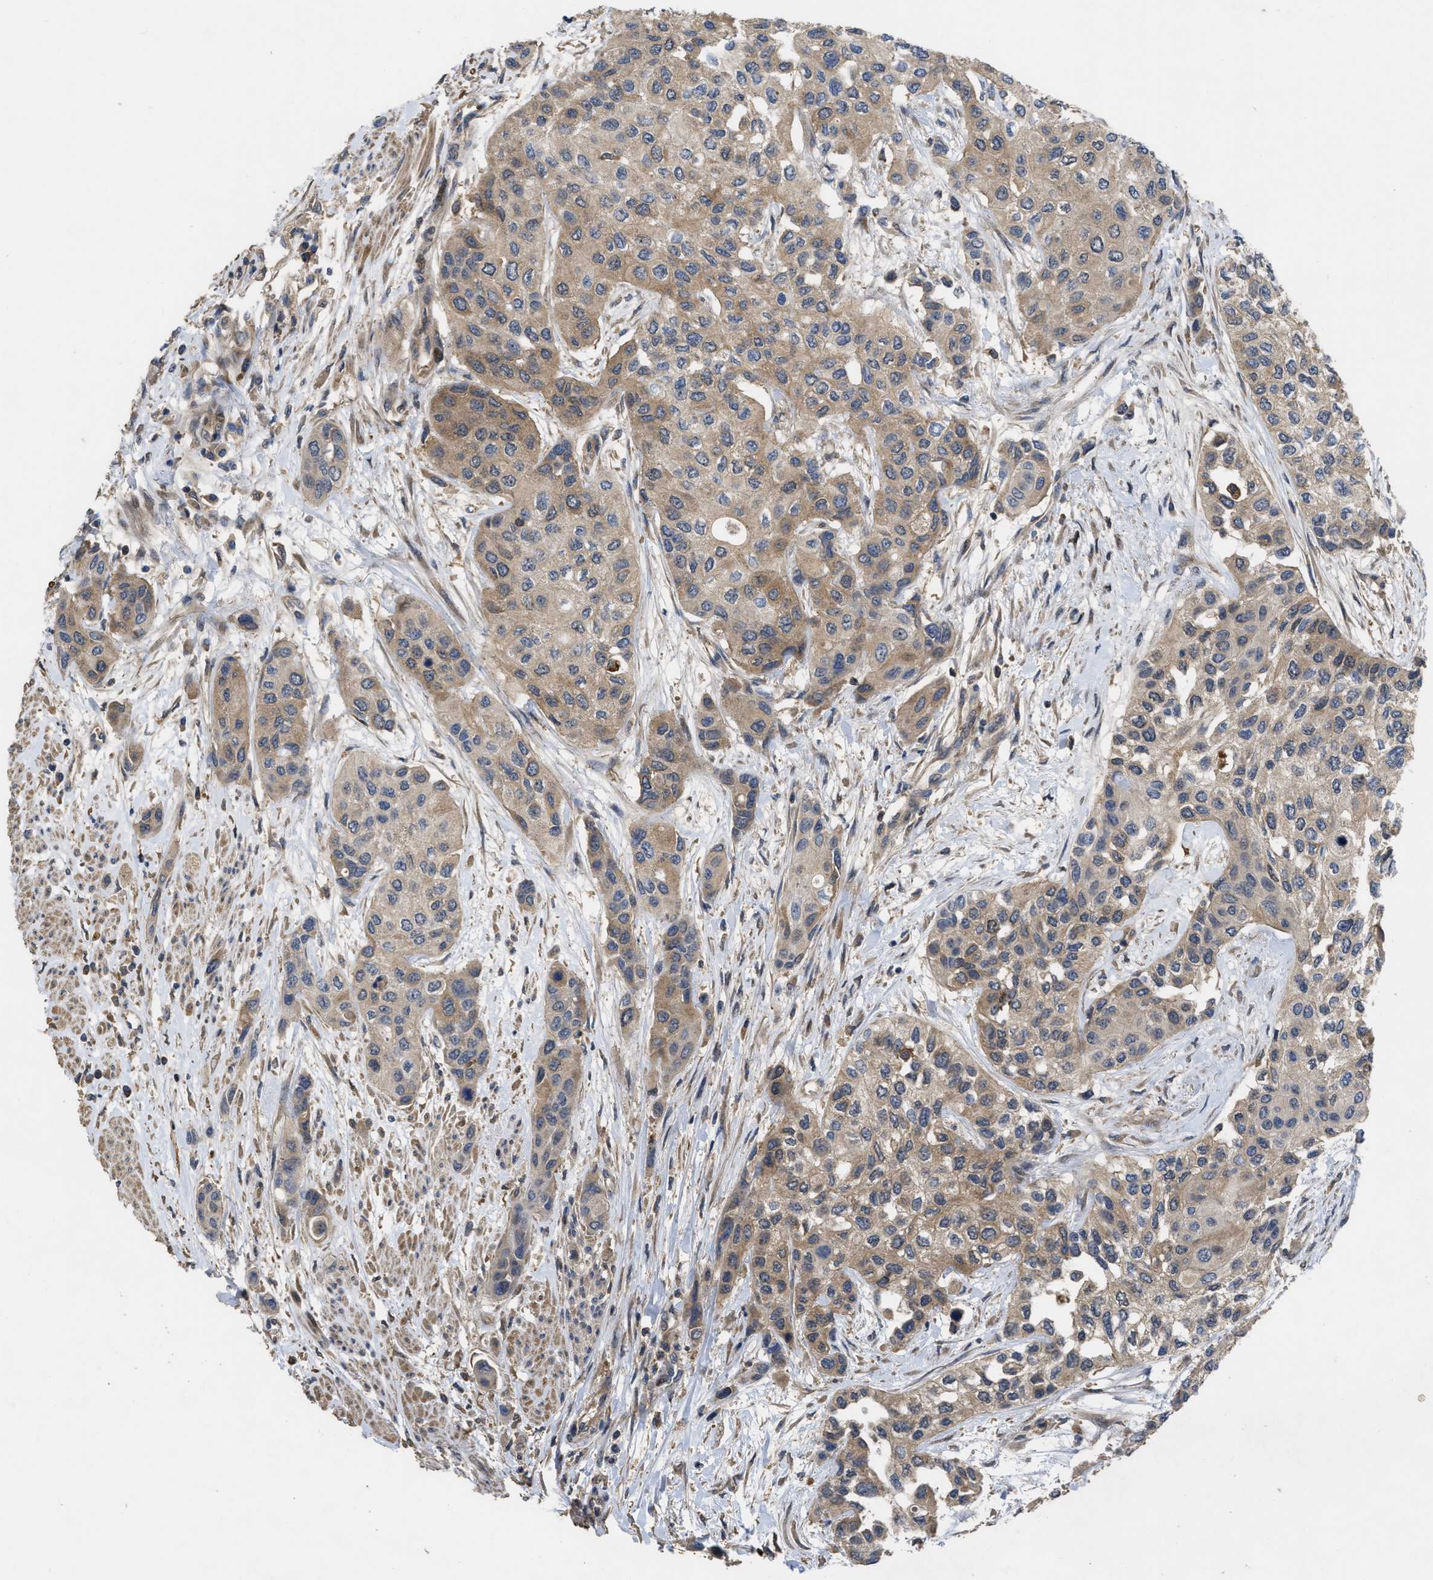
{"staining": {"intensity": "moderate", "quantity": ">75%", "location": "cytoplasmic/membranous"}, "tissue": "urothelial cancer", "cell_type": "Tumor cells", "image_type": "cancer", "snomed": [{"axis": "morphology", "description": "Urothelial carcinoma, High grade"}, {"axis": "topography", "description": "Urinary bladder"}], "caption": "Urothelial cancer stained for a protein exhibits moderate cytoplasmic/membranous positivity in tumor cells.", "gene": "CBR3", "patient": {"sex": "female", "age": 56}}